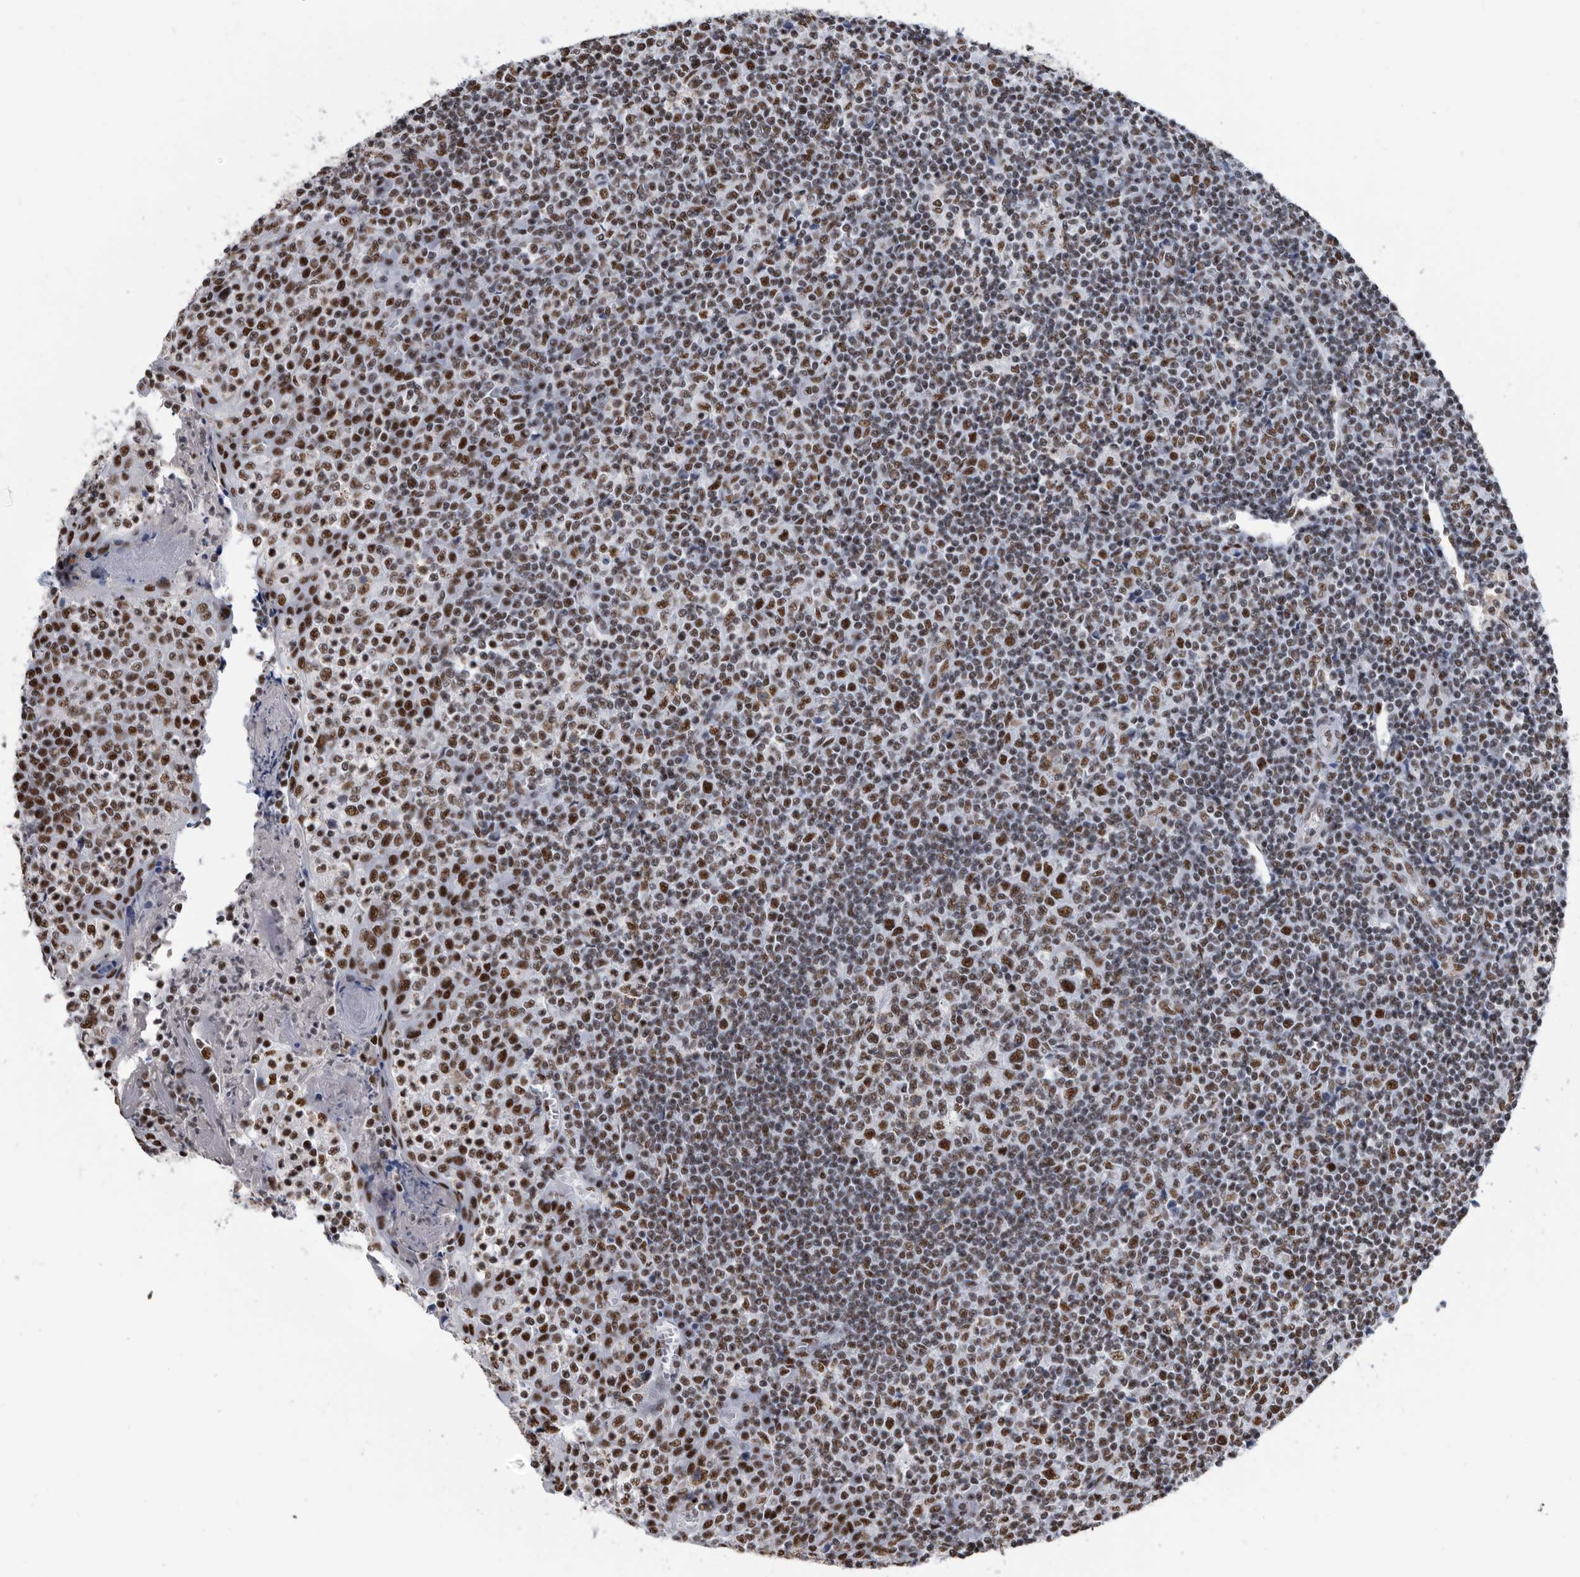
{"staining": {"intensity": "strong", "quantity": ">75%", "location": "nuclear"}, "tissue": "tonsil", "cell_type": "Germinal center cells", "image_type": "normal", "snomed": [{"axis": "morphology", "description": "Normal tissue, NOS"}, {"axis": "topography", "description": "Tonsil"}], "caption": "Tonsil stained with immunohistochemistry reveals strong nuclear staining in approximately >75% of germinal center cells. (DAB (3,3'-diaminobenzidine) IHC, brown staining for protein, blue staining for nuclei).", "gene": "SF3A1", "patient": {"sex": "female", "age": 19}}